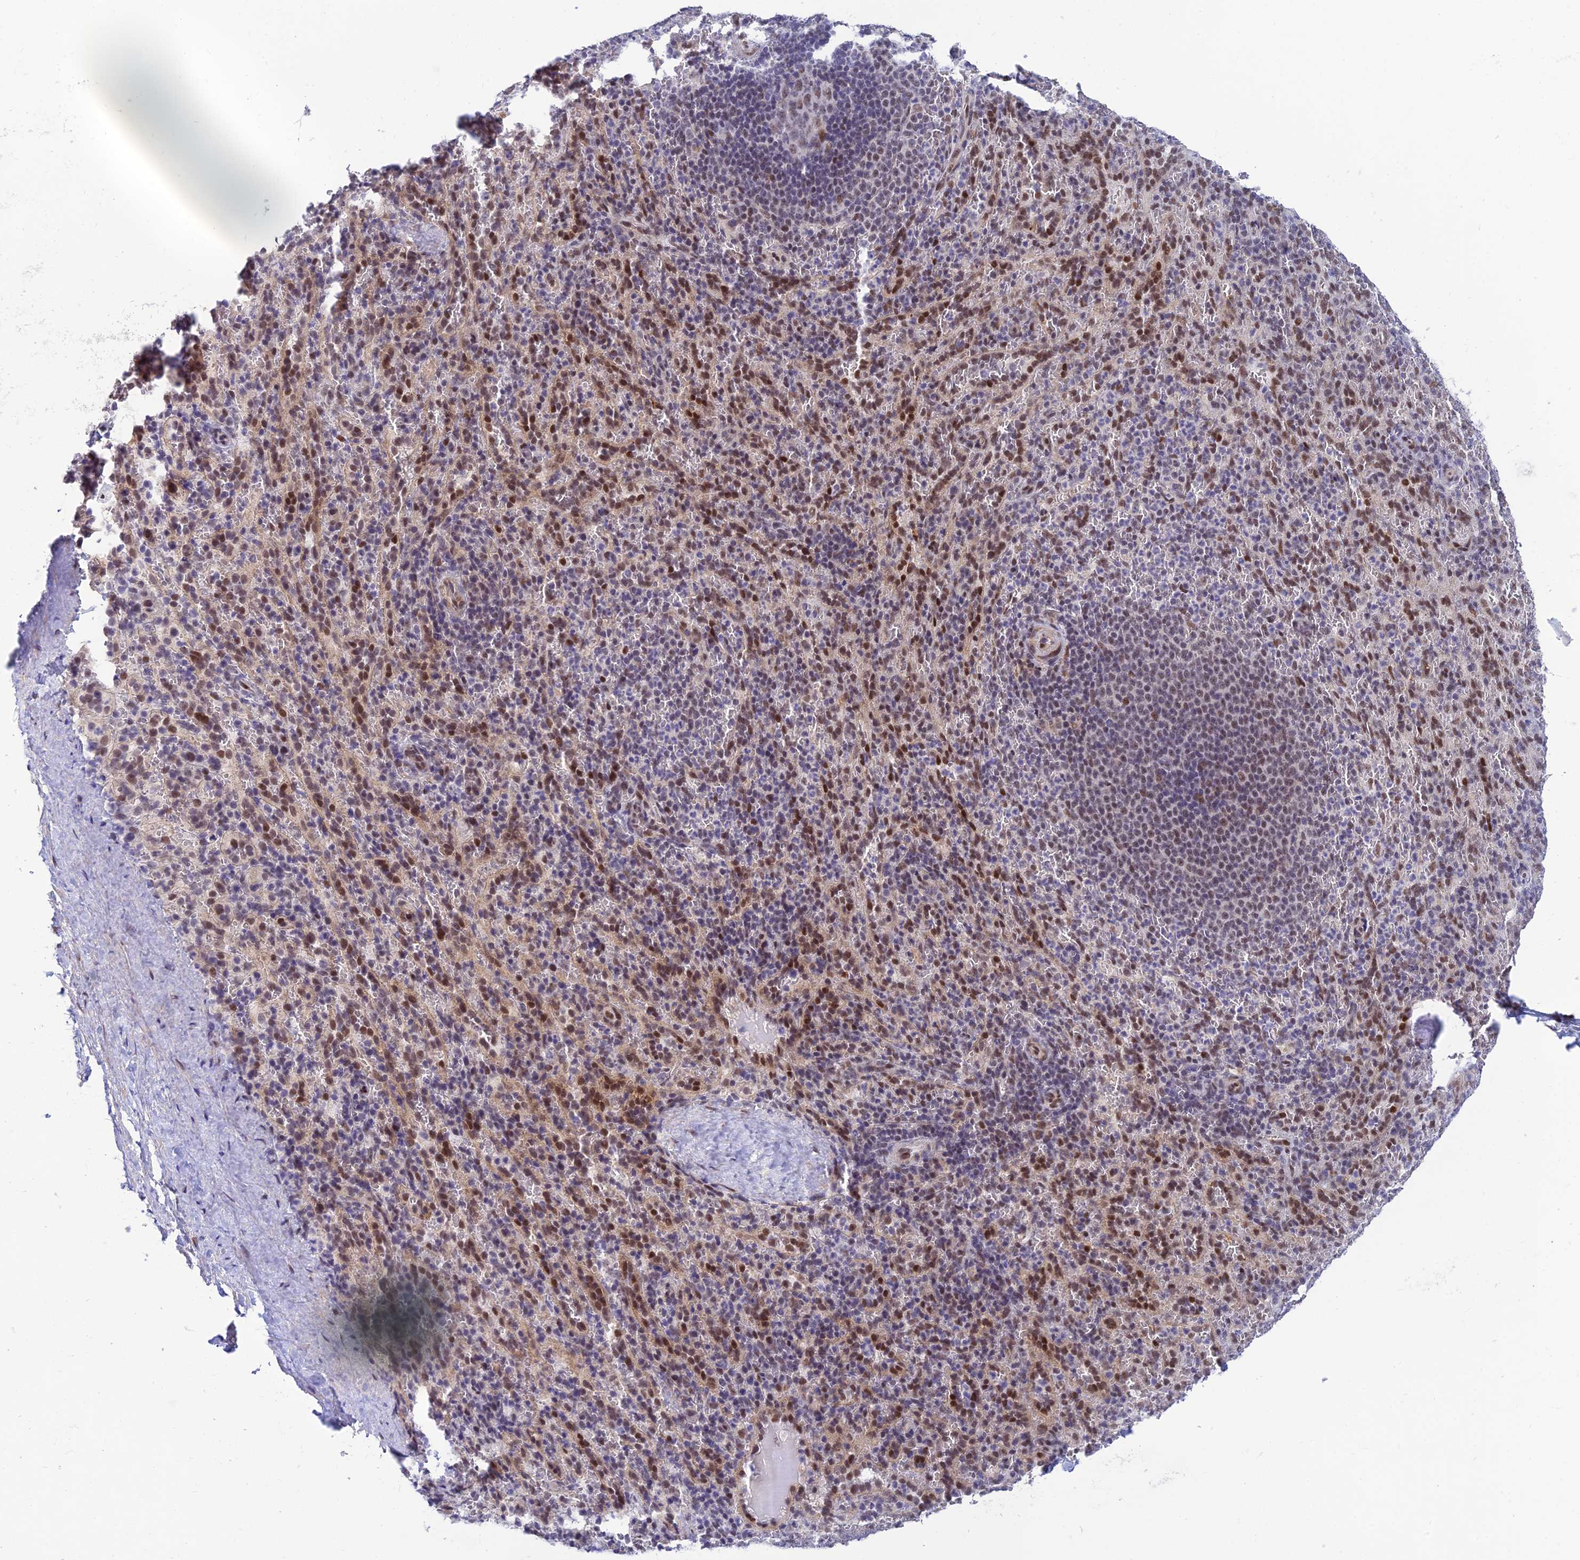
{"staining": {"intensity": "moderate", "quantity": "<25%", "location": "nuclear"}, "tissue": "spleen", "cell_type": "Cells in red pulp", "image_type": "normal", "snomed": [{"axis": "morphology", "description": "Normal tissue, NOS"}, {"axis": "topography", "description": "Spleen"}], "caption": "Immunohistochemistry (IHC) staining of benign spleen, which displays low levels of moderate nuclear positivity in about <25% of cells in red pulp indicating moderate nuclear protein staining. The staining was performed using DAB (brown) for protein detection and nuclei were counterstained in hematoxylin (blue).", "gene": "CLK4", "patient": {"sex": "female", "age": 21}}